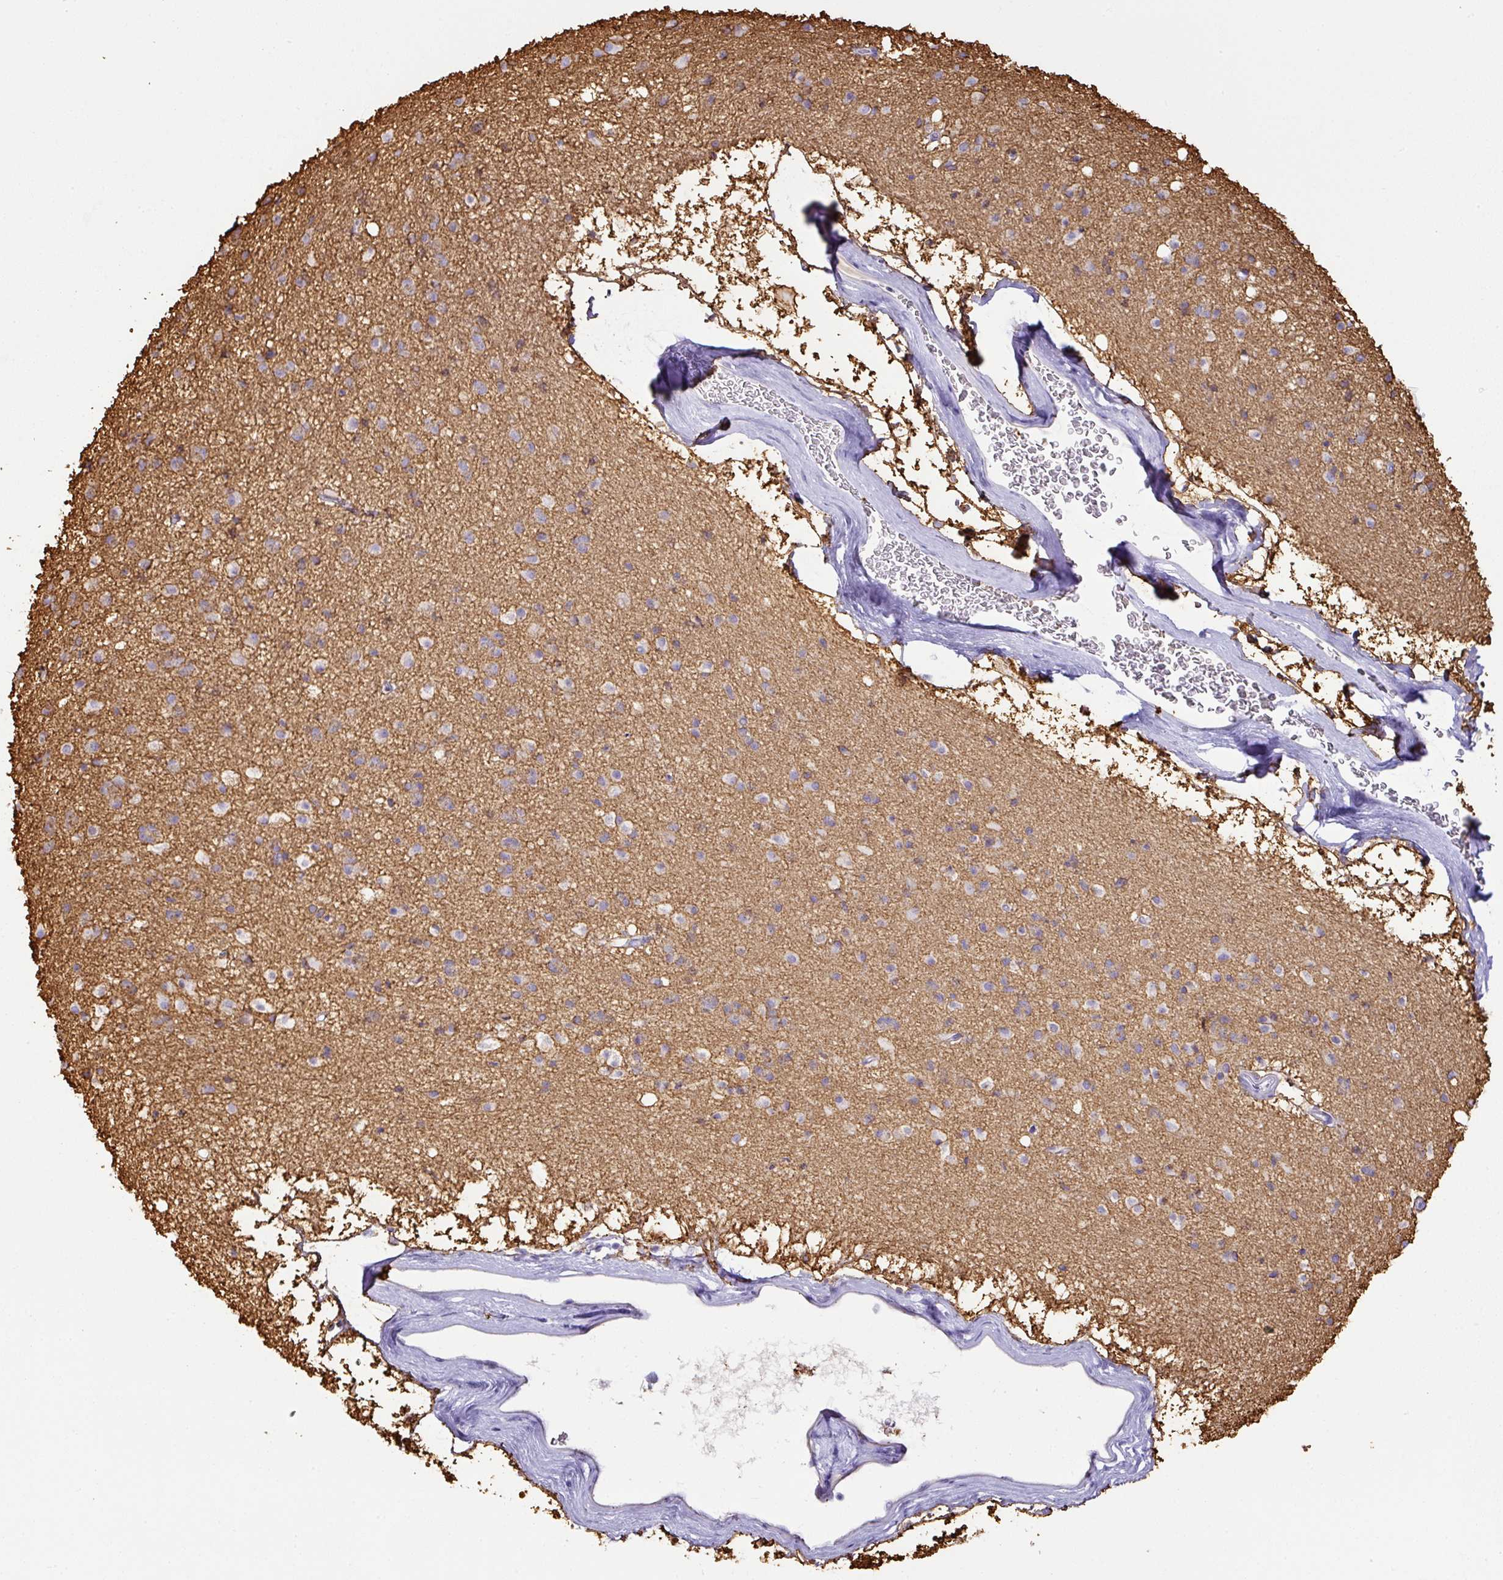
{"staining": {"intensity": "strong", "quantity": "<25%", "location": "cytoplasmic/membranous"}, "tissue": "caudate", "cell_type": "Glial cells", "image_type": "normal", "snomed": [{"axis": "morphology", "description": "Normal tissue, NOS"}, {"axis": "topography", "description": "Lateral ventricle wall"}], "caption": "The histopathology image shows immunohistochemical staining of benign caudate. There is strong cytoplasmic/membranous staining is seen in approximately <25% of glial cells.", "gene": "TARM1", "patient": {"sex": "male", "age": 58}}